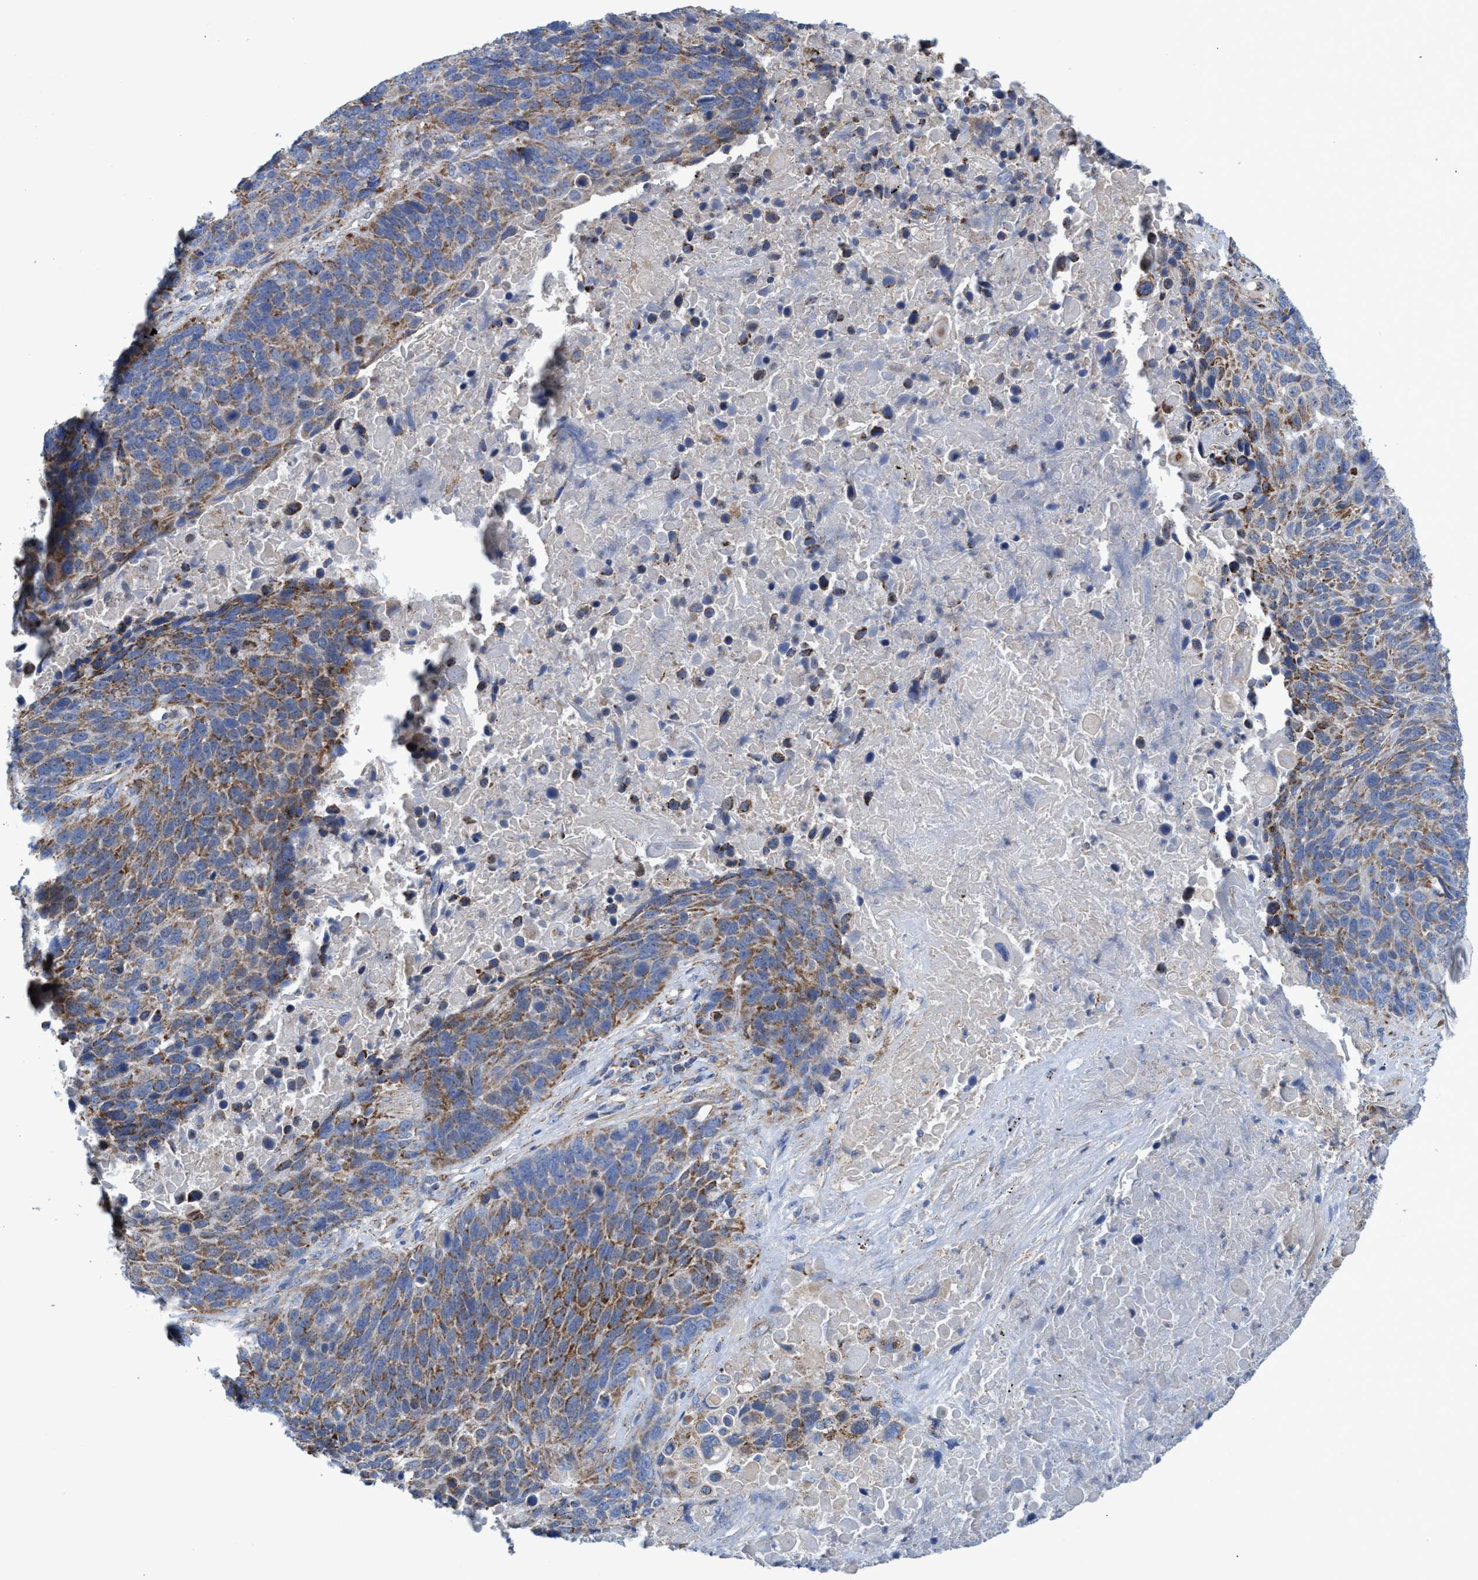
{"staining": {"intensity": "moderate", "quantity": ">75%", "location": "cytoplasmic/membranous"}, "tissue": "lung cancer", "cell_type": "Tumor cells", "image_type": "cancer", "snomed": [{"axis": "morphology", "description": "Squamous cell carcinoma, NOS"}, {"axis": "topography", "description": "Lung"}], "caption": "The micrograph demonstrates a brown stain indicating the presence of a protein in the cytoplasmic/membranous of tumor cells in lung cancer. (Stains: DAB (3,3'-diaminobenzidine) in brown, nuclei in blue, Microscopy: brightfield microscopy at high magnification).", "gene": "ZNF750", "patient": {"sex": "male", "age": 66}}